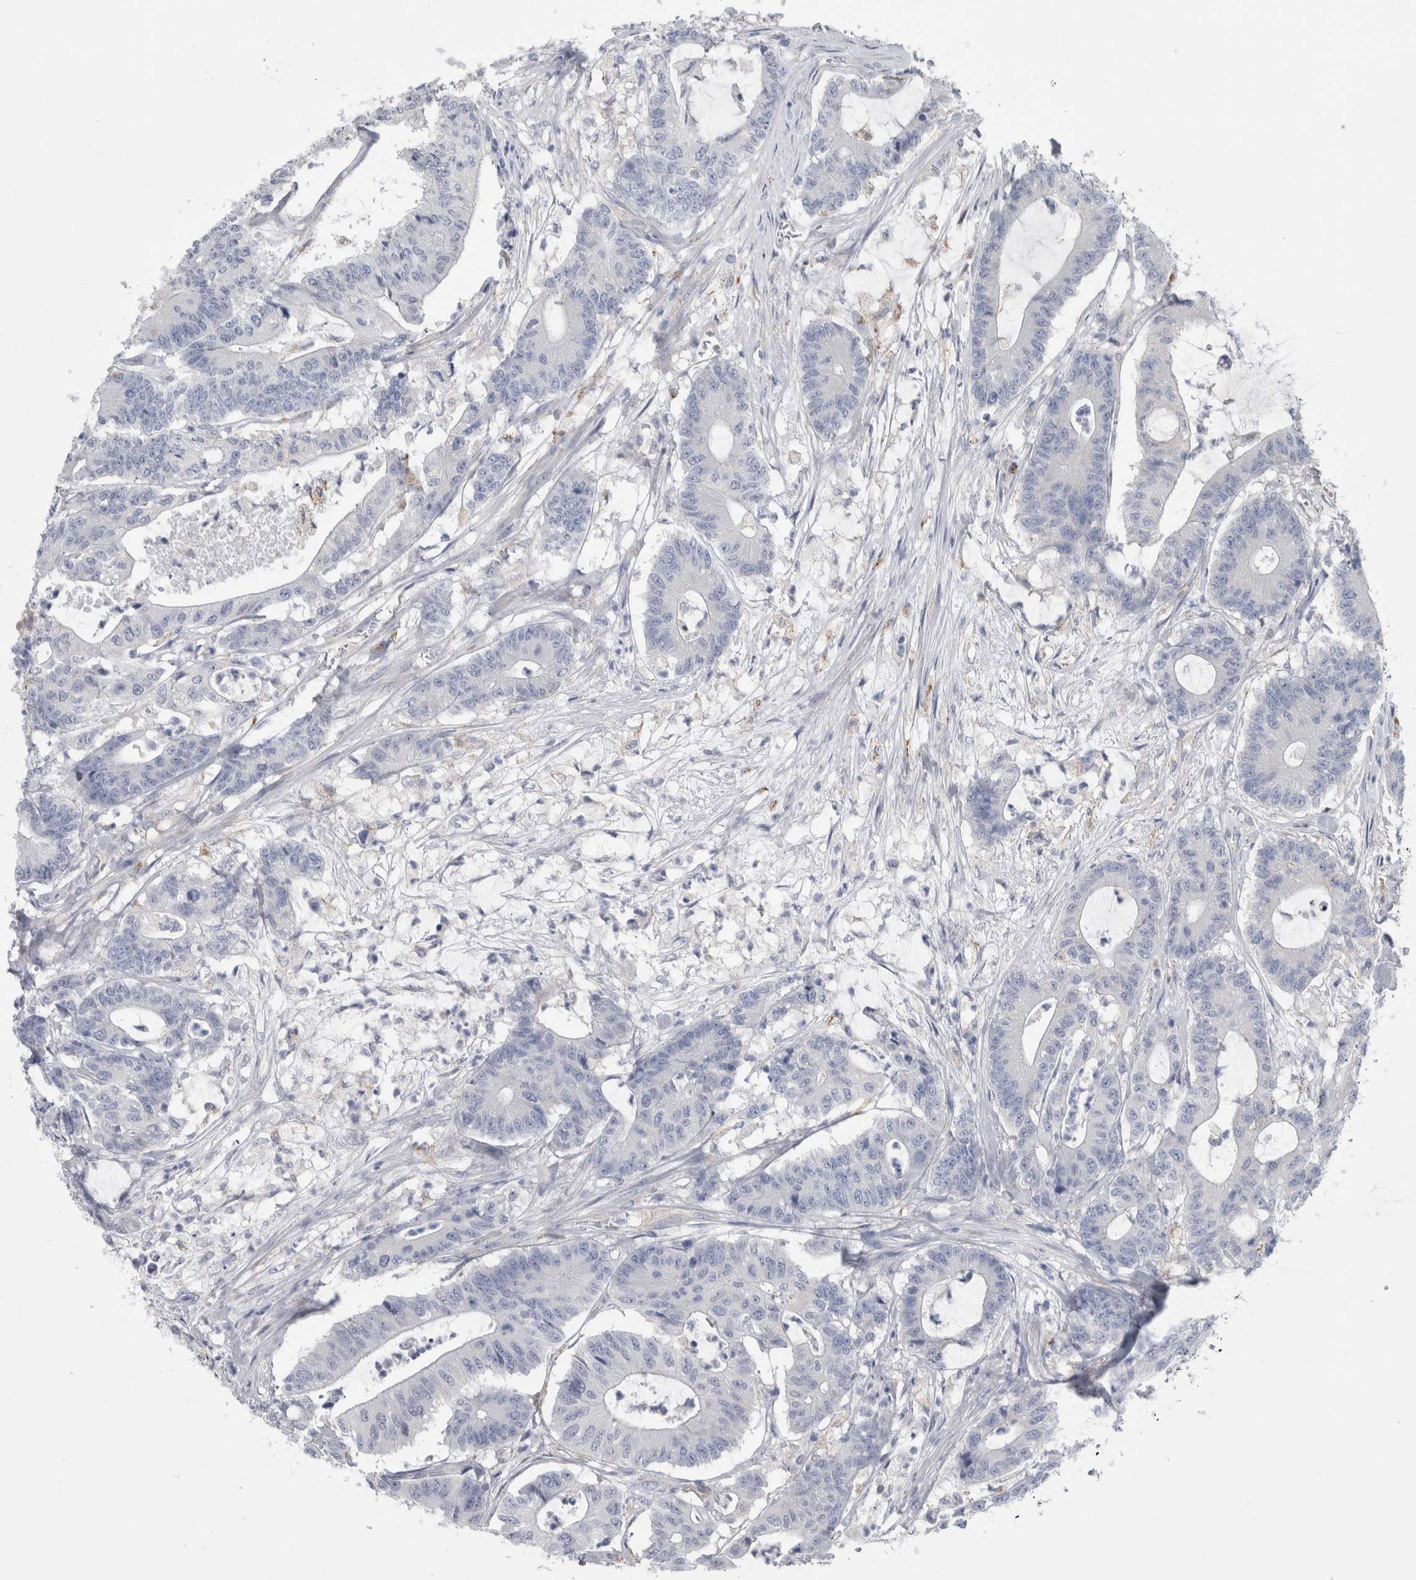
{"staining": {"intensity": "negative", "quantity": "none", "location": "none"}, "tissue": "colorectal cancer", "cell_type": "Tumor cells", "image_type": "cancer", "snomed": [{"axis": "morphology", "description": "Adenocarcinoma, NOS"}, {"axis": "topography", "description": "Colon"}], "caption": "Tumor cells are negative for brown protein staining in colorectal cancer (adenocarcinoma). (DAB (3,3'-diaminobenzidine) IHC with hematoxylin counter stain).", "gene": "GATM", "patient": {"sex": "female", "age": 84}}